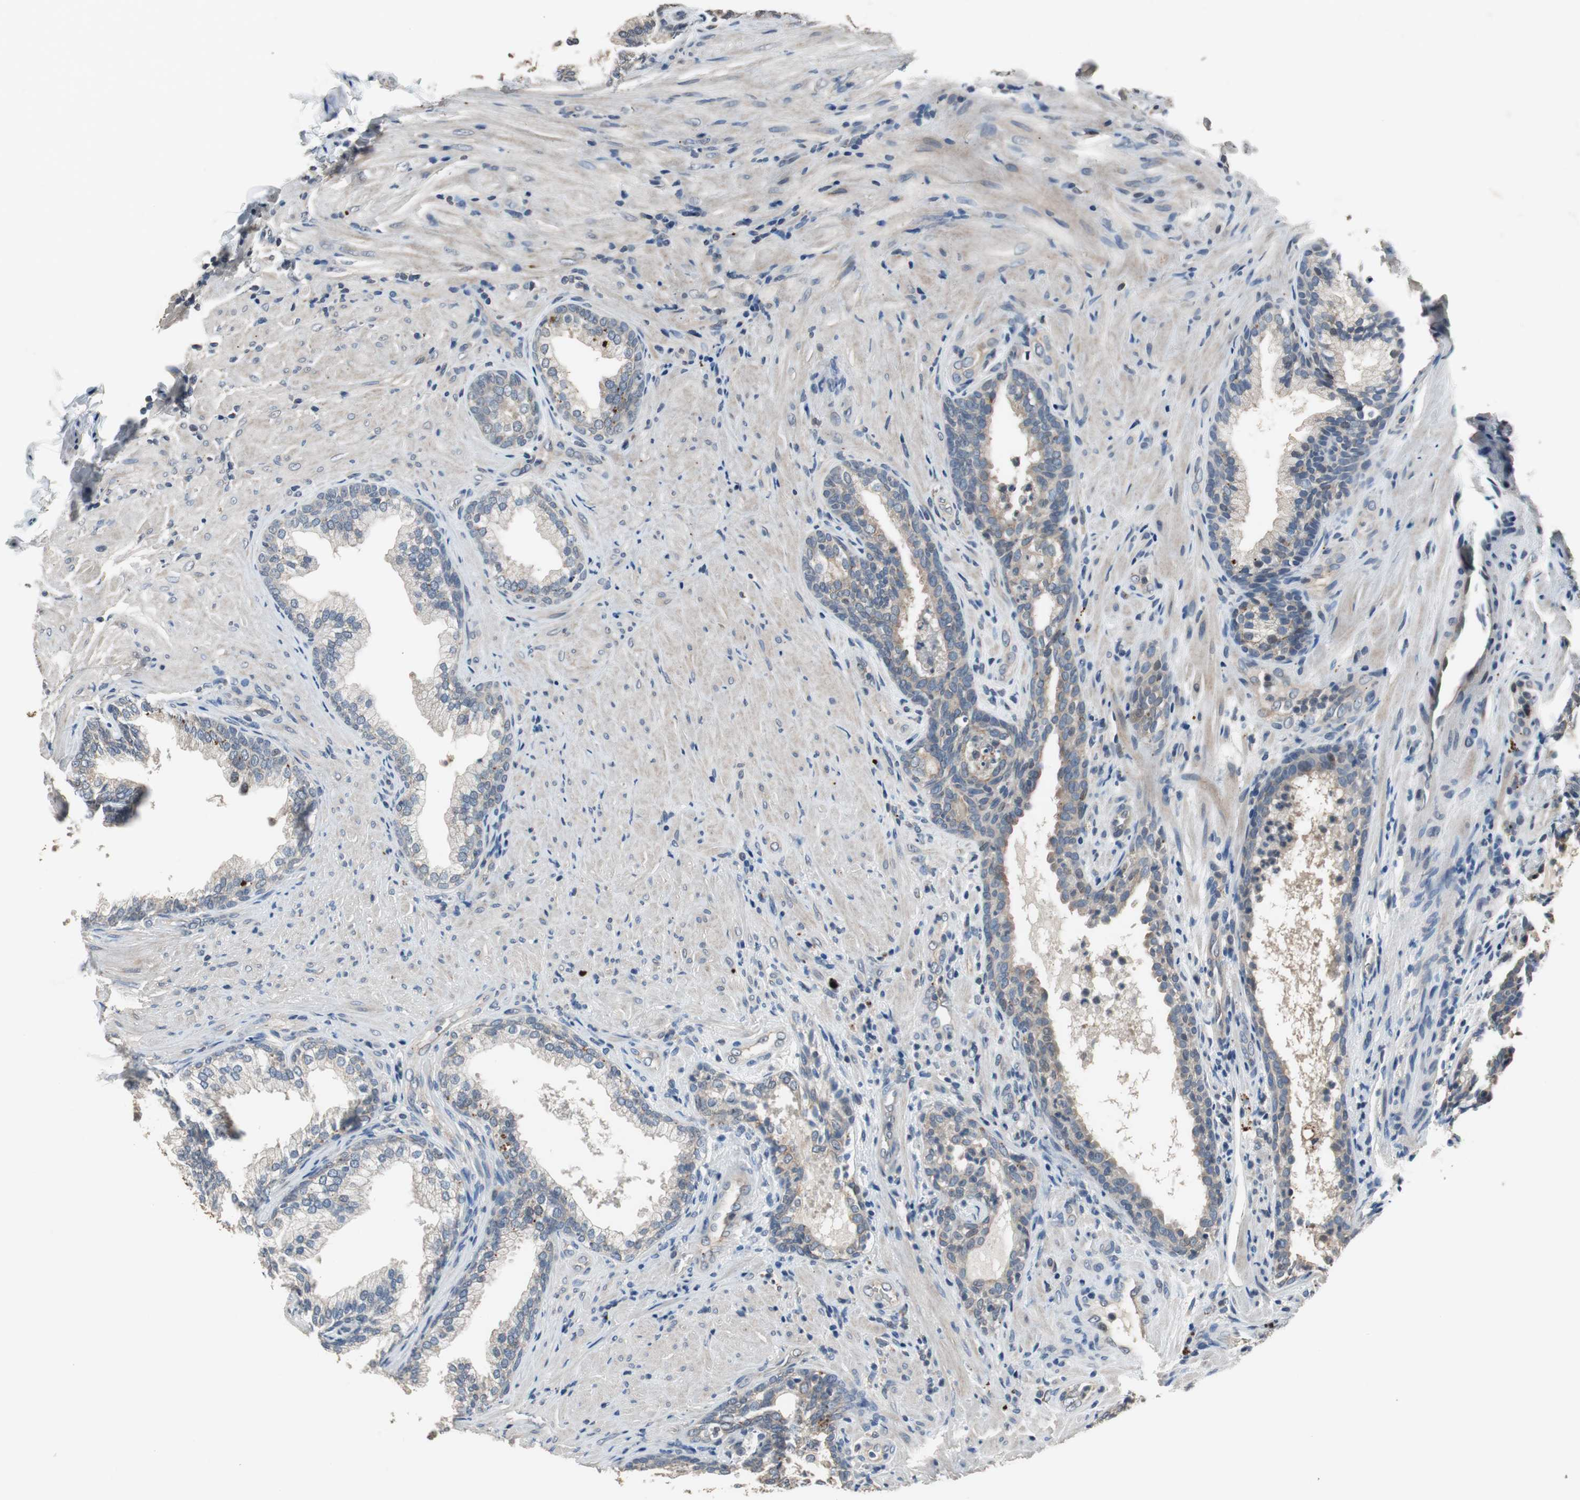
{"staining": {"intensity": "weak", "quantity": "<25%", "location": "cytoplasmic/membranous"}, "tissue": "prostate", "cell_type": "Glandular cells", "image_type": "normal", "snomed": [{"axis": "morphology", "description": "Normal tissue, NOS"}, {"axis": "topography", "description": "Prostate"}], "caption": "Glandular cells show no significant positivity in benign prostate. (Immunohistochemistry (ihc), brightfield microscopy, high magnification).", "gene": "PI4KB", "patient": {"sex": "male", "age": 76}}